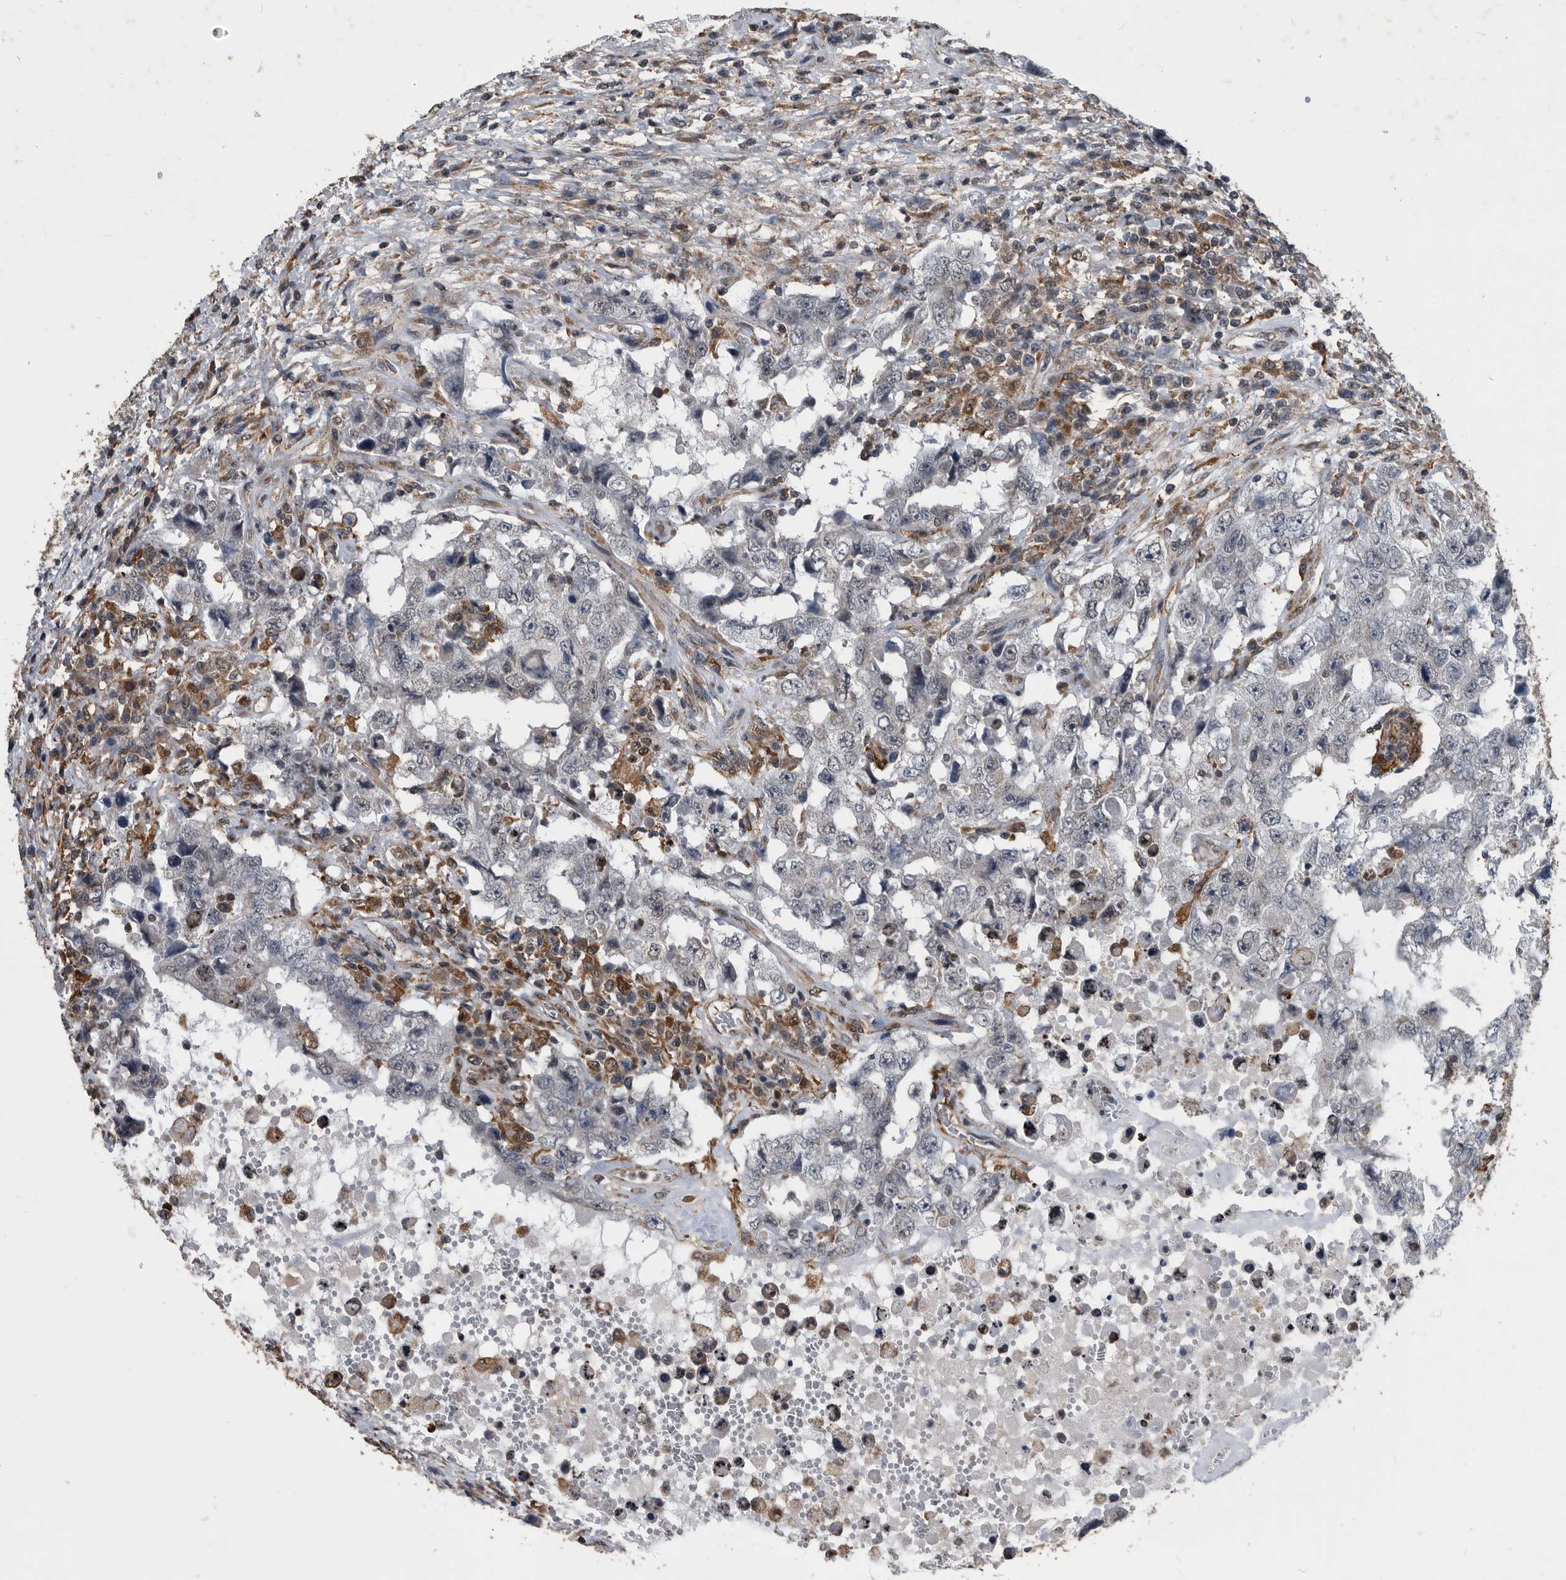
{"staining": {"intensity": "negative", "quantity": "none", "location": "none"}, "tissue": "testis cancer", "cell_type": "Tumor cells", "image_type": "cancer", "snomed": [{"axis": "morphology", "description": "Carcinoma, Embryonal, NOS"}, {"axis": "topography", "description": "Testis"}], "caption": "Immunohistochemistry (IHC) photomicrograph of testis embryonal carcinoma stained for a protein (brown), which reveals no positivity in tumor cells.", "gene": "NRBP1", "patient": {"sex": "male", "age": 26}}